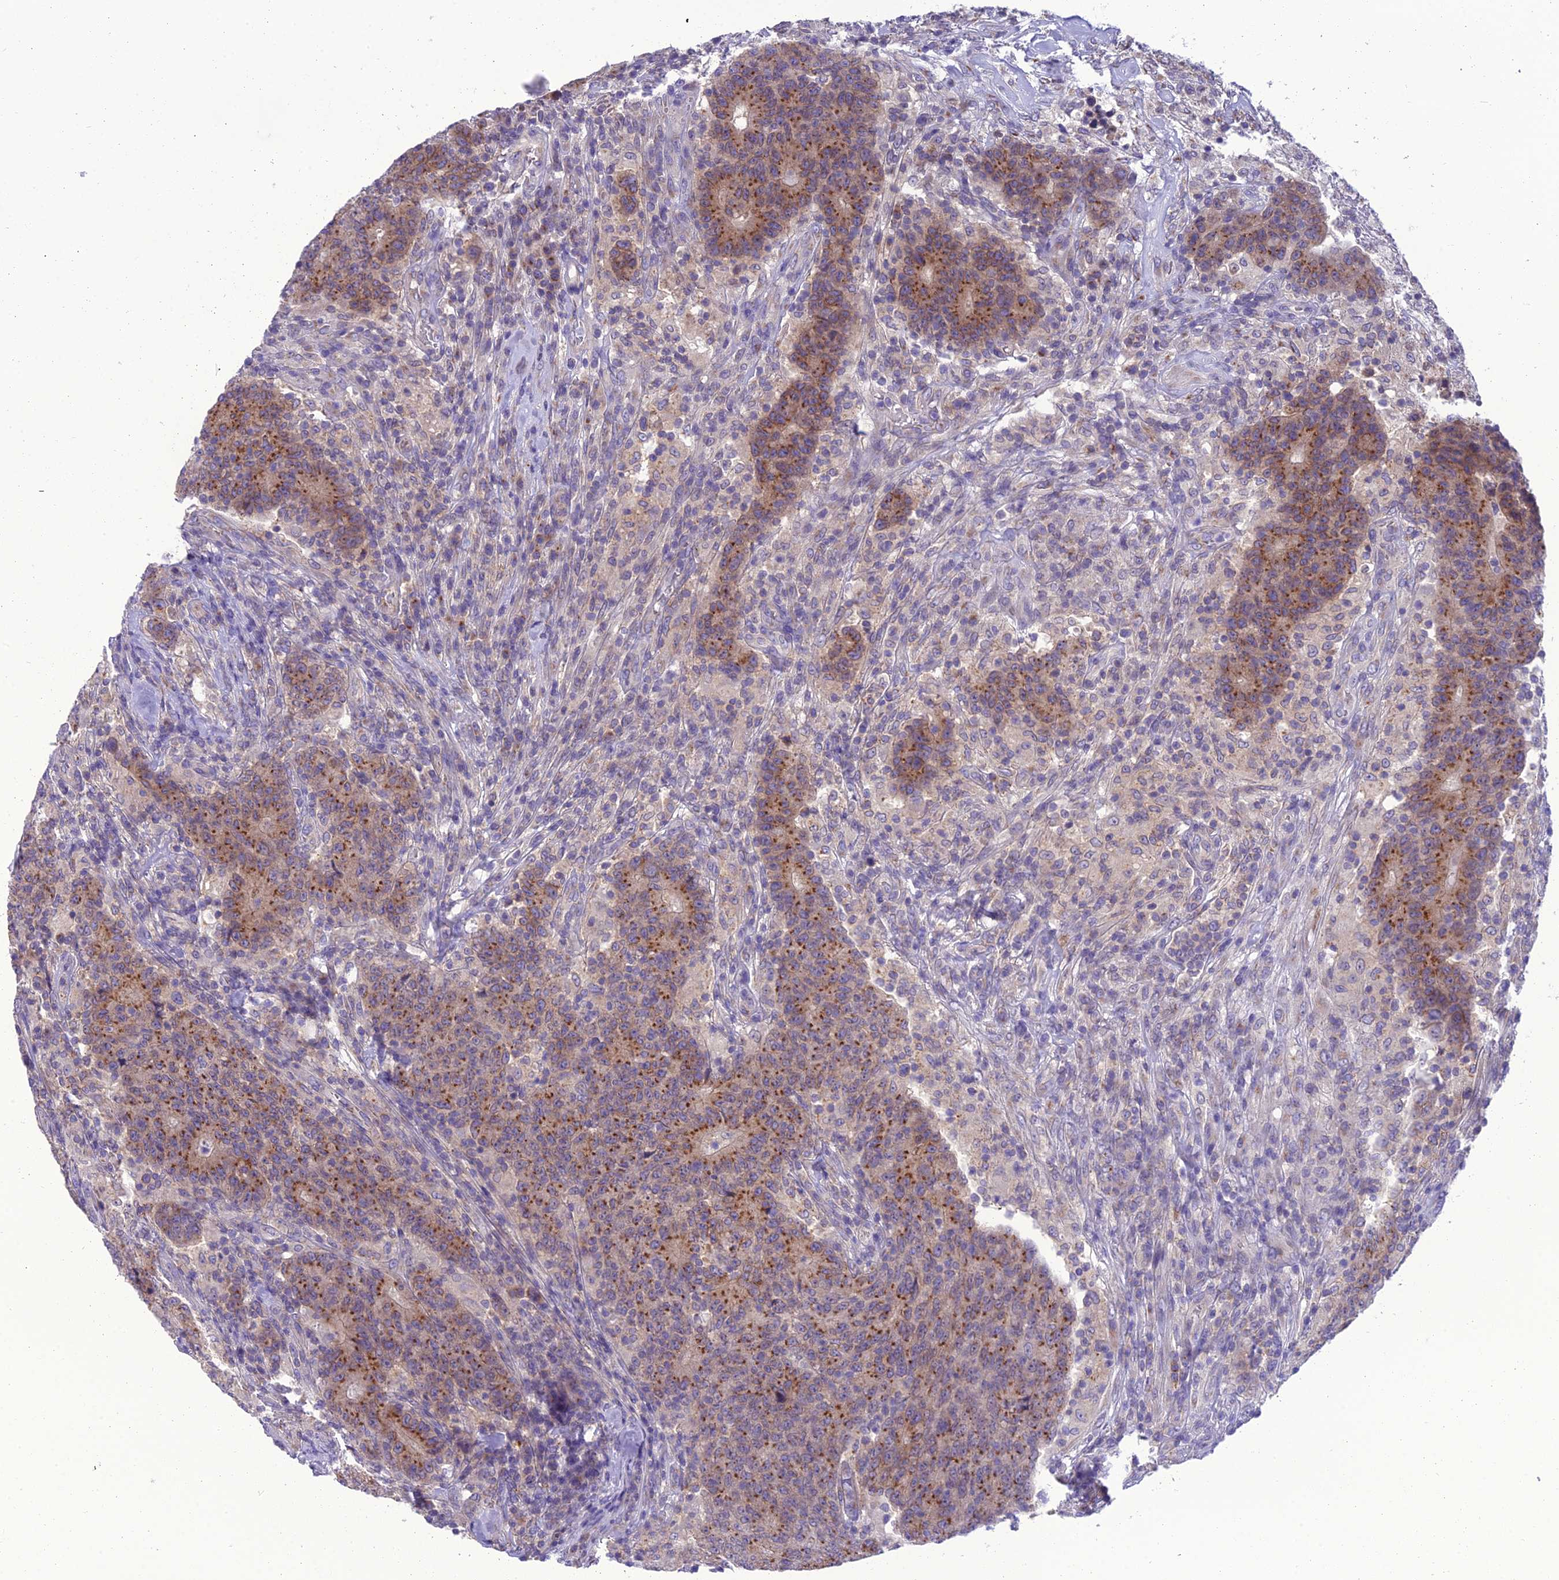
{"staining": {"intensity": "moderate", "quantity": ">75%", "location": "cytoplasmic/membranous"}, "tissue": "colorectal cancer", "cell_type": "Tumor cells", "image_type": "cancer", "snomed": [{"axis": "morphology", "description": "Adenocarcinoma, NOS"}, {"axis": "topography", "description": "Colon"}], "caption": "Tumor cells reveal moderate cytoplasmic/membranous positivity in about >75% of cells in colorectal cancer (adenocarcinoma).", "gene": "GOLPH3", "patient": {"sex": "female", "age": 75}}